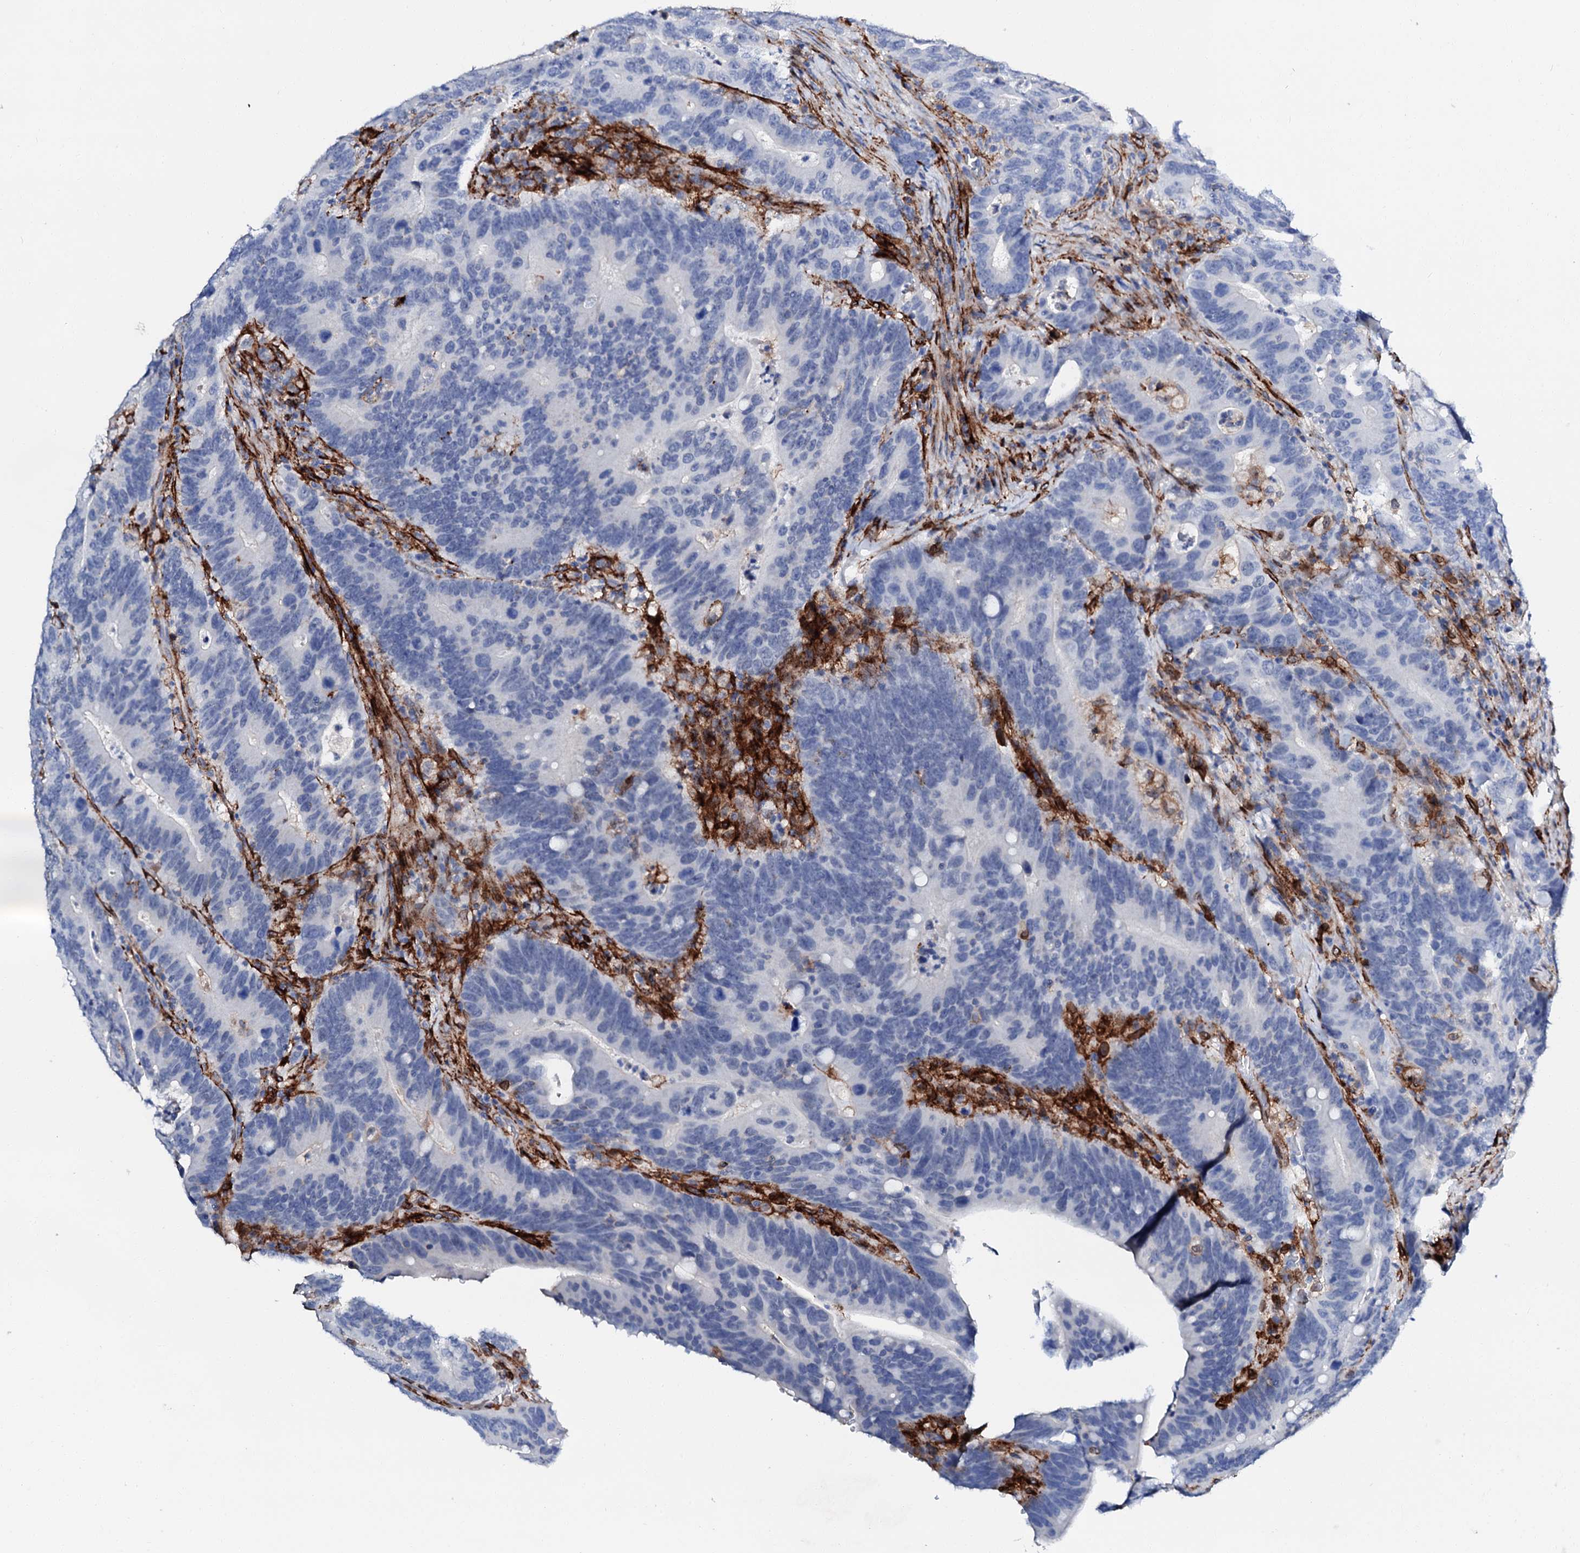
{"staining": {"intensity": "negative", "quantity": "none", "location": "none"}, "tissue": "colorectal cancer", "cell_type": "Tumor cells", "image_type": "cancer", "snomed": [{"axis": "morphology", "description": "Adenocarcinoma, NOS"}, {"axis": "topography", "description": "Colon"}], "caption": "A micrograph of human colorectal cancer (adenocarcinoma) is negative for staining in tumor cells.", "gene": "MED13L", "patient": {"sex": "female", "age": 66}}